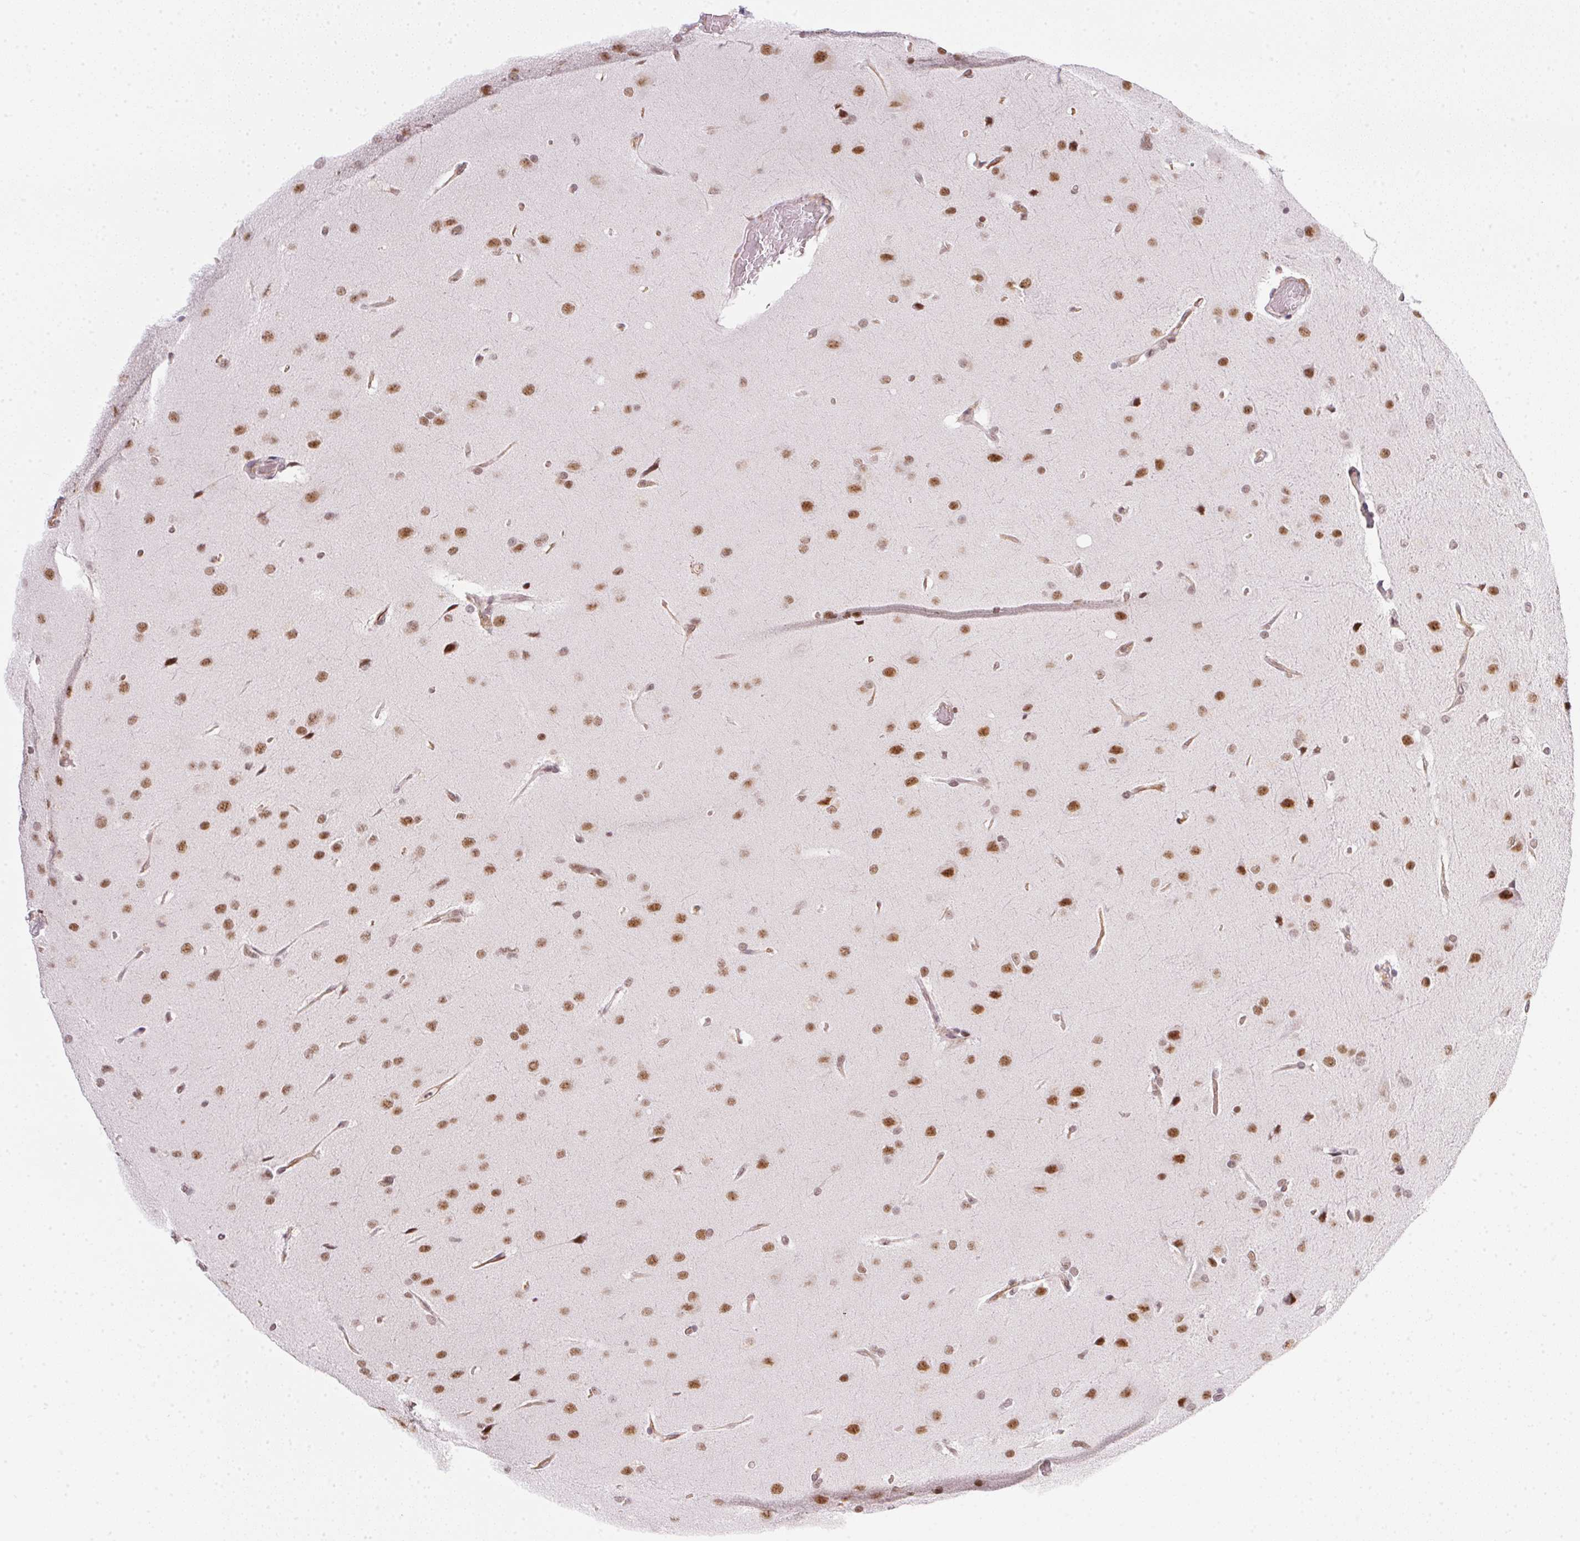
{"staining": {"intensity": "moderate", "quantity": ">75%", "location": "nuclear"}, "tissue": "glioma", "cell_type": "Tumor cells", "image_type": "cancer", "snomed": [{"axis": "morphology", "description": "Glioma, malignant, High grade"}, {"axis": "topography", "description": "Brain"}], "caption": "A photomicrograph showing moderate nuclear expression in approximately >75% of tumor cells in glioma, as visualized by brown immunohistochemical staining.", "gene": "SRSF7", "patient": {"sex": "male", "age": 53}}